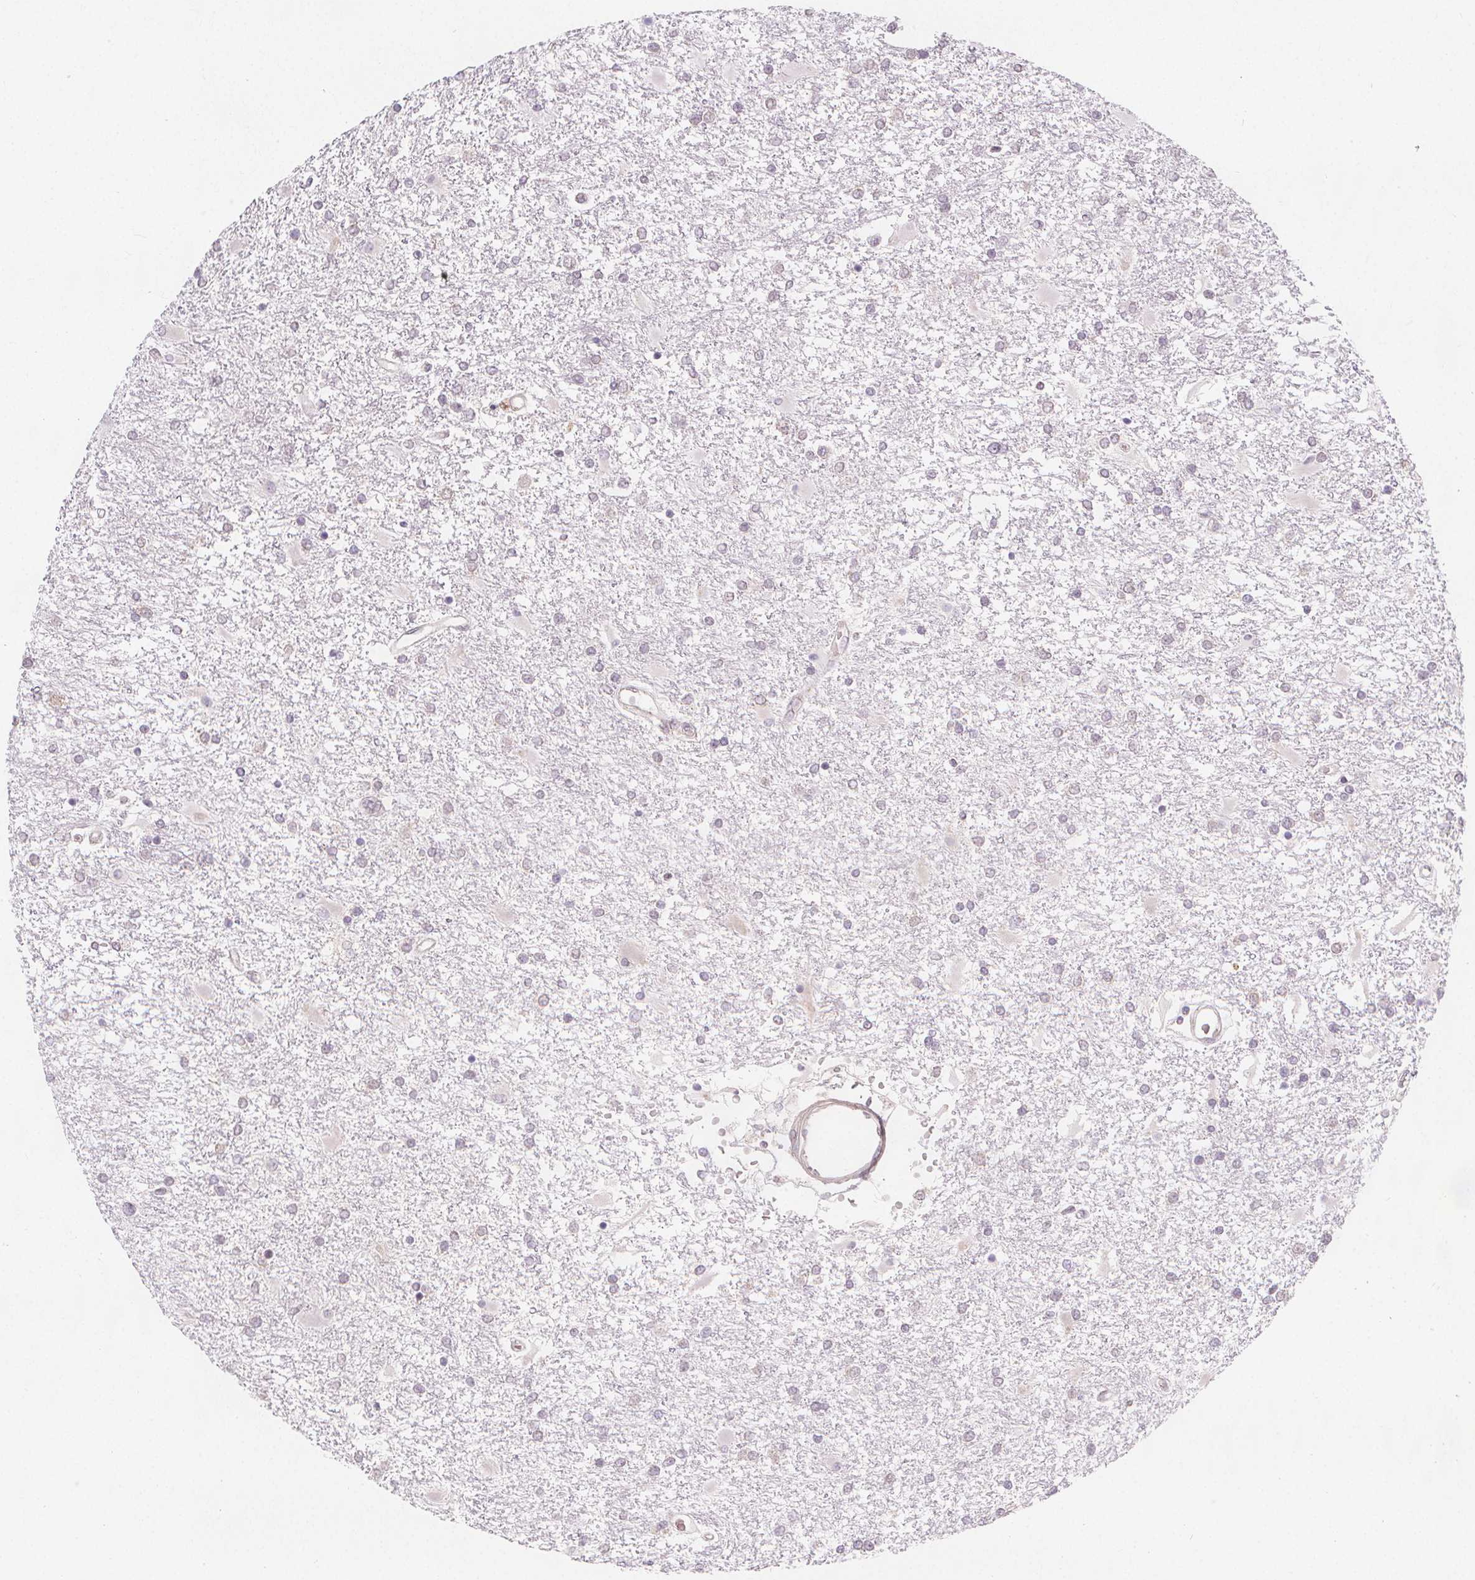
{"staining": {"intensity": "negative", "quantity": "none", "location": "none"}, "tissue": "glioma", "cell_type": "Tumor cells", "image_type": "cancer", "snomed": [{"axis": "morphology", "description": "Glioma, malignant, High grade"}, {"axis": "topography", "description": "Cerebral cortex"}], "caption": "Protein analysis of malignant glioma (high-grade) displays no significant expression in tumor cells.", "gene": "TIPIN", "patient": {"sex": "male", "age": 79}}